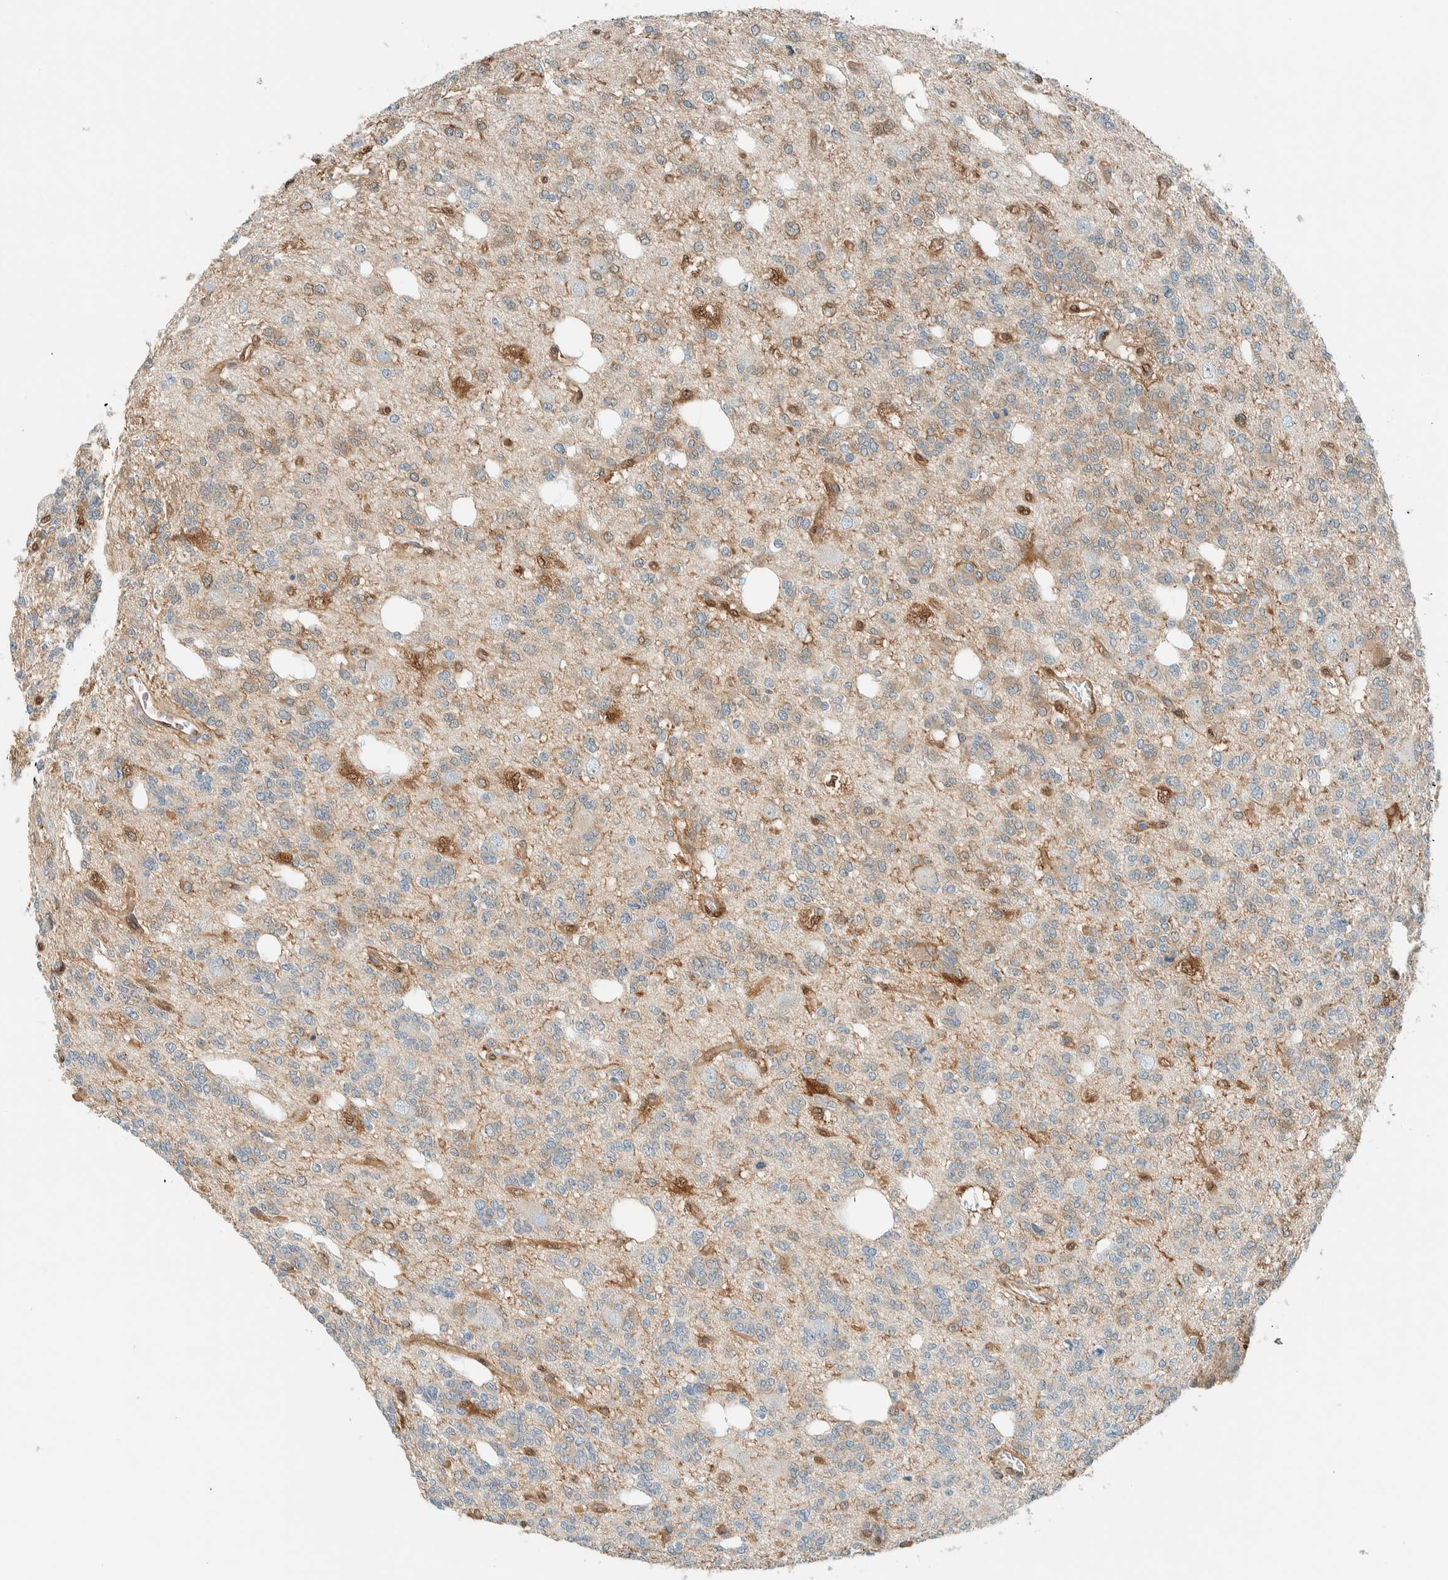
{"staining": {"intensity": "moderate", "quantity": "<25%", "location": "cytoplasmic/membranous,nuclear"}, "tissue": "glioma", "cell_type": "Tumor cells", "image_type": "cancer", "snomed": [{"axis": "morphology", "description": "Glioma, malignant, Low grade"}, {"axis": "topography", "description": "Brain"}], "caption": "An image of malignant low-grade glioma stained for a protein reveals moderate cytoplasmic/membranous and nuclear brown staining in tumor cells. The protein is shown in brown color, while the nuclei are stained blue.", "gene": "NXN", "patient": {"sex": "male", "age": 38}}